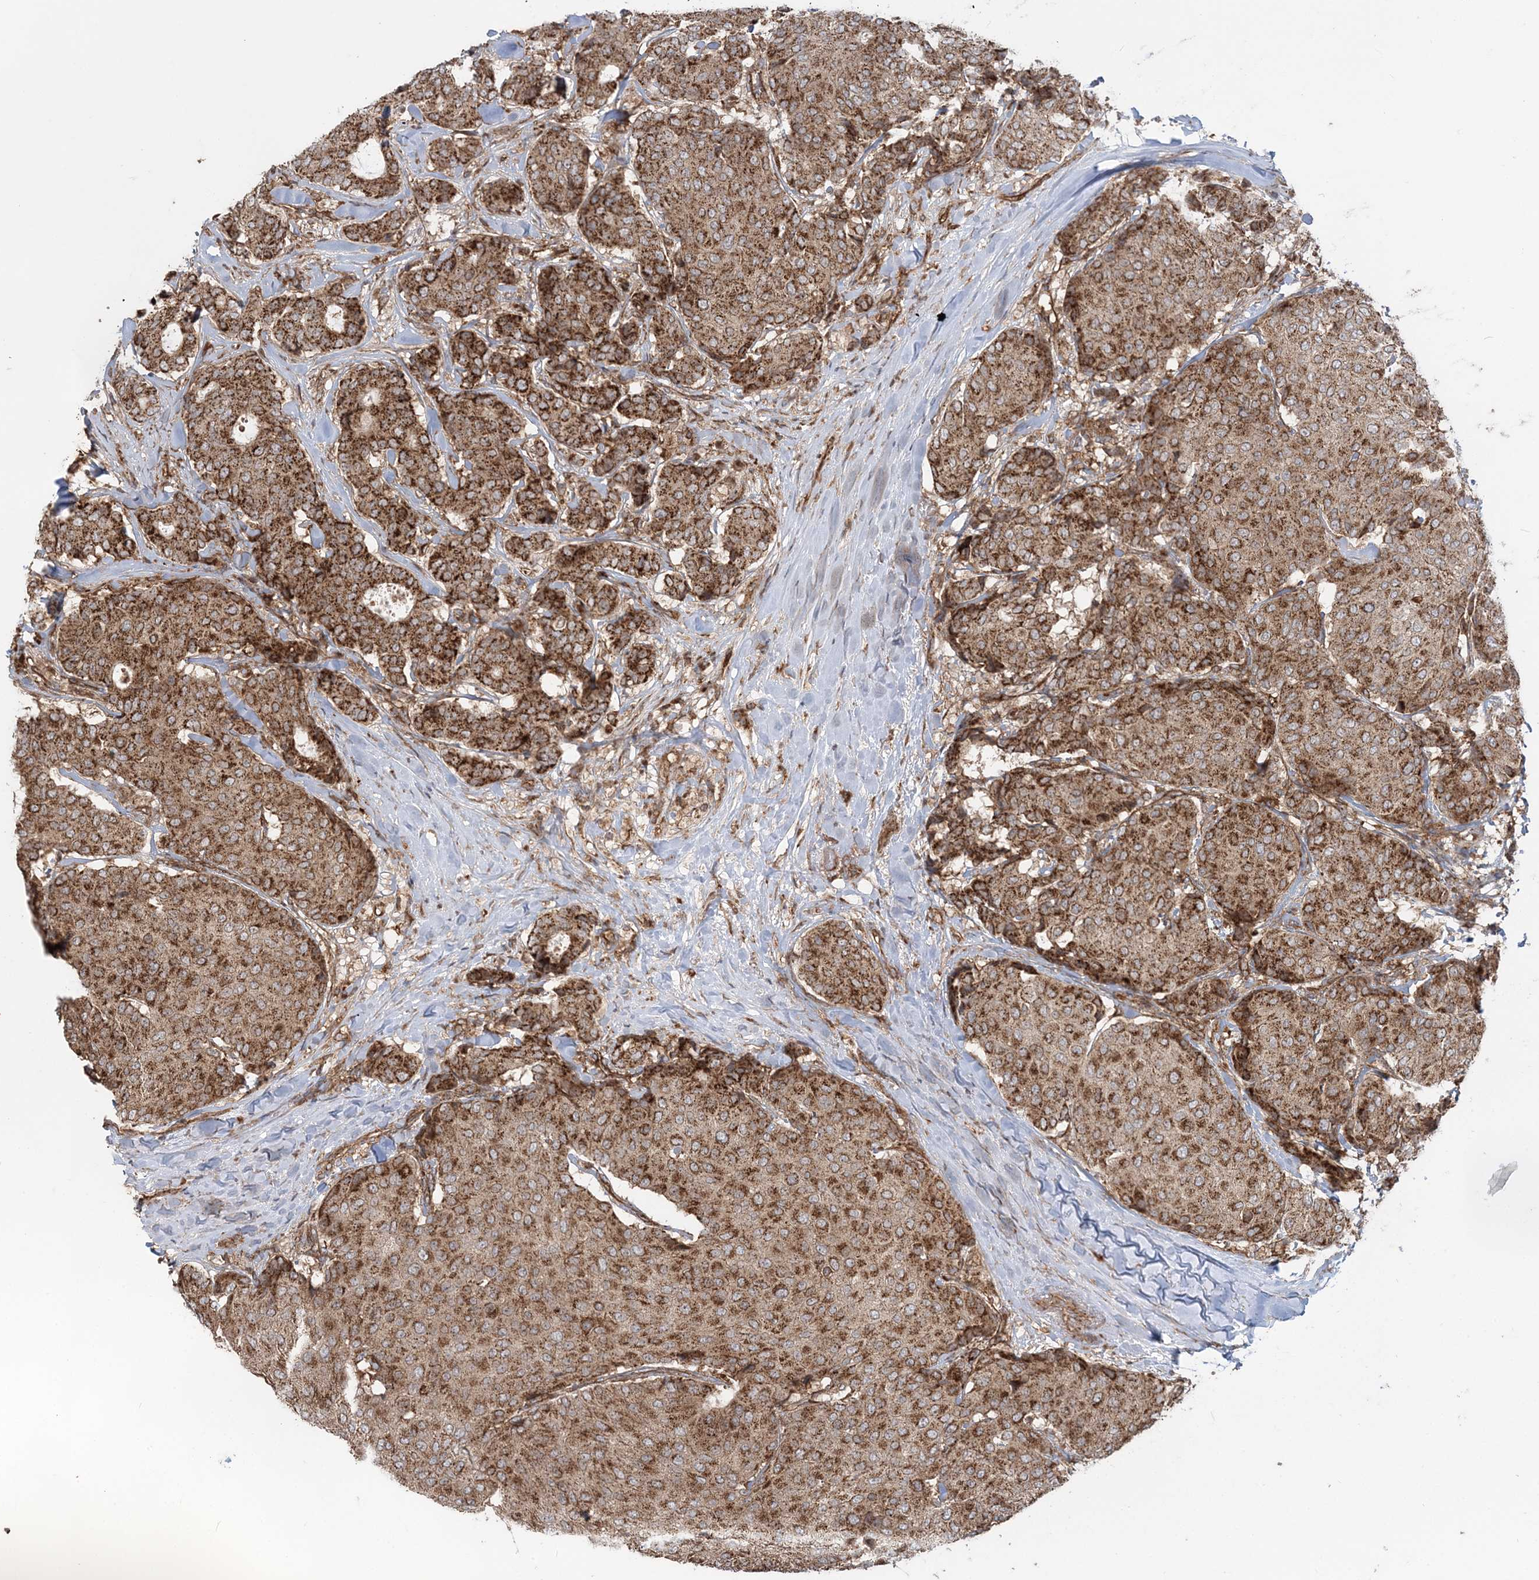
{"staining": {"intensity": "strong", "quantity": ">75%", "location": "cytoplasmic/membranous"}, "tissue": "breast cancer", "cell_type": "Tumor cells", "image_type": "cancer", "snomed": [{"axis": "morphology", "description": "Duct carcinoma"}, {"axis": "topography", "description": "Breast"}], "caption": "Protein staining by immunohistochemistry (IHC) shows strong cytoplasmic/membranous expression in approximately >75% of tumor cells in breast cancer.", "gene": "LRPPRC", "patient": {"sex": "female", "age": 75}}